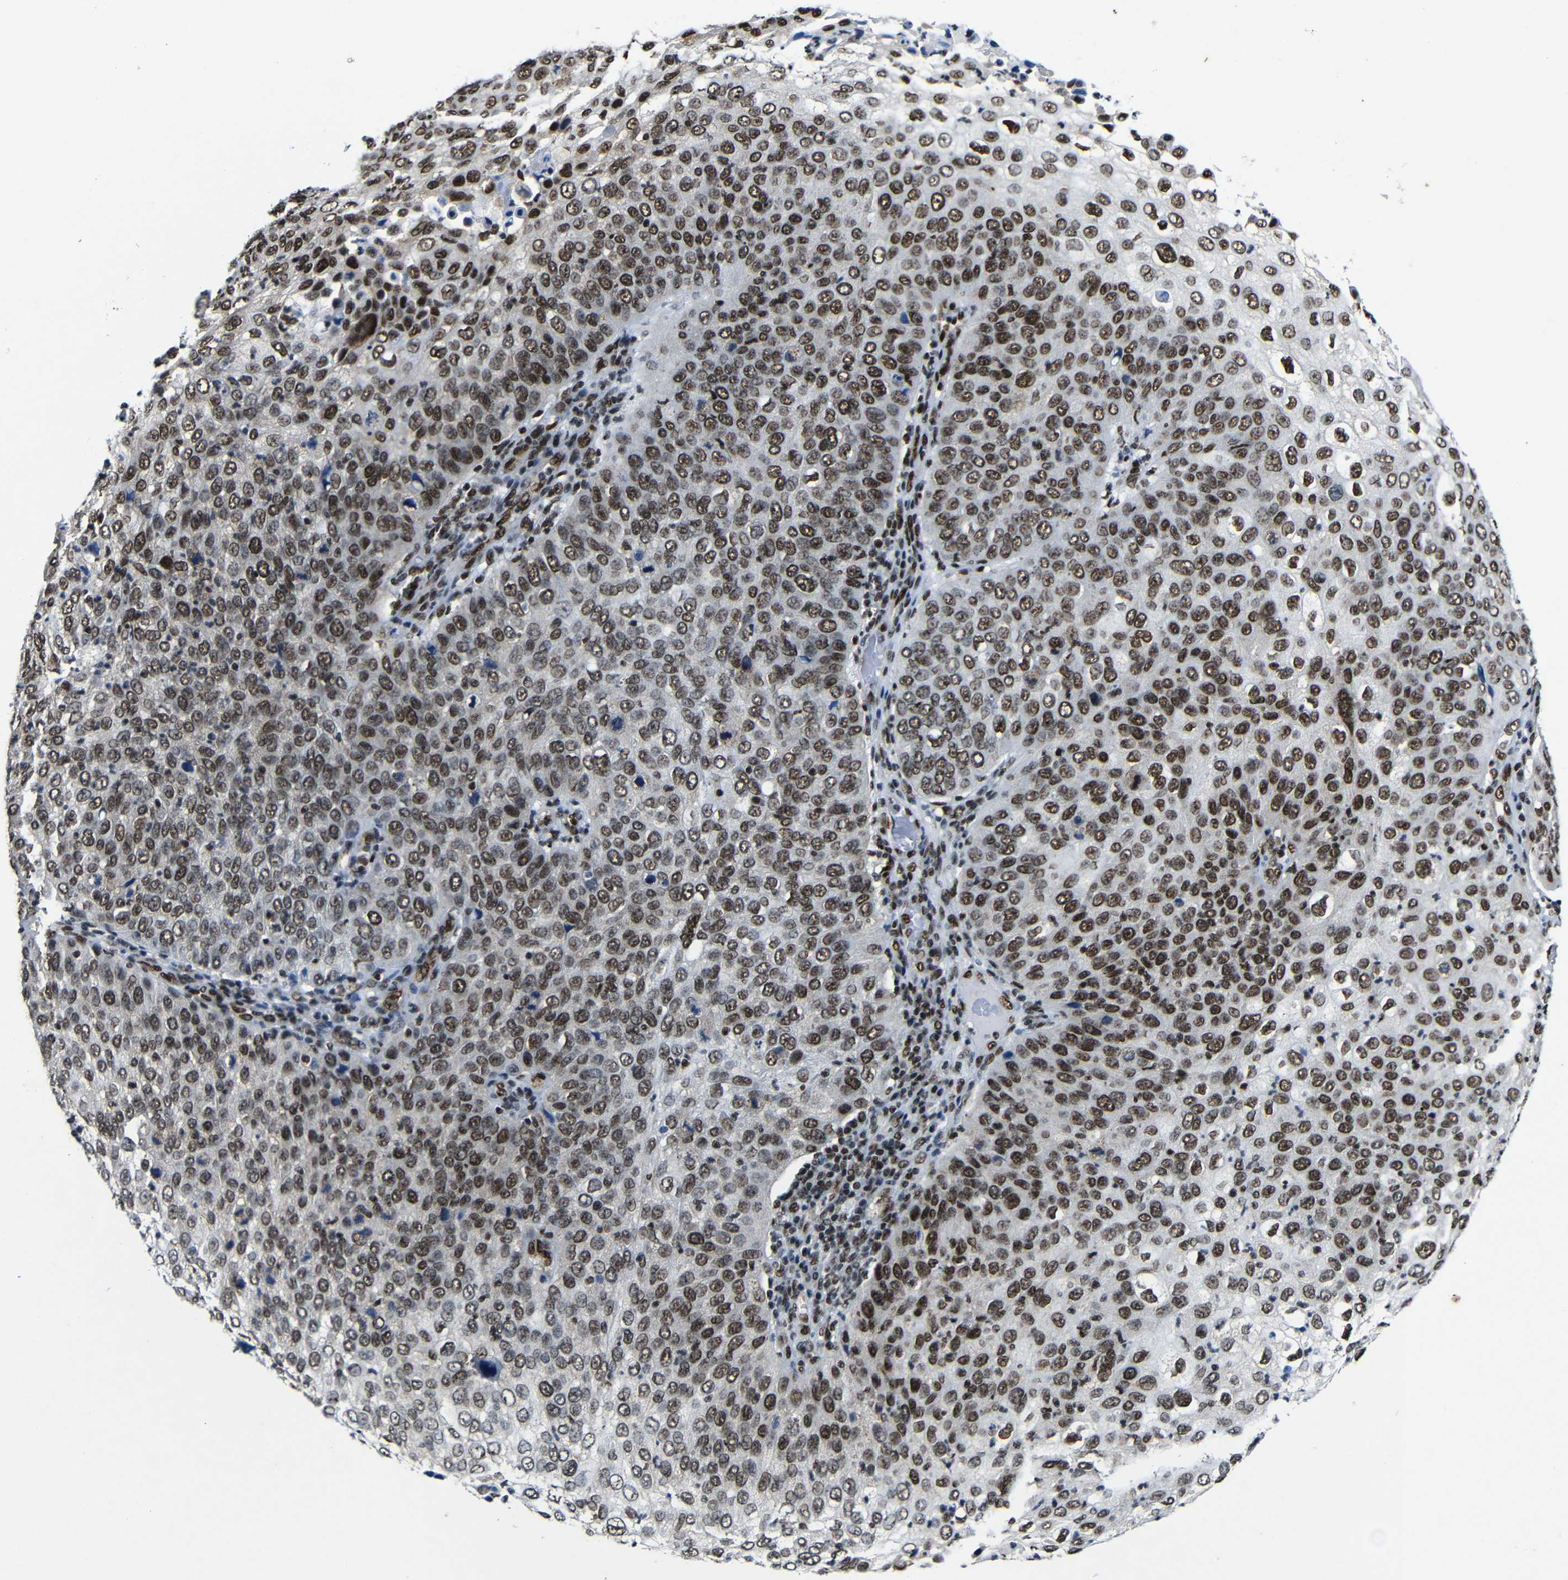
{"staining": {"intensity": "strong", "quantity": ">75%", "location": "nuclear"}, "tissue": "skin cancer", "cell_type": "Tumor cells", "image_type": "cancer", "snomed": [{"axis": "morphology", "description": "Squamous cell carcinoma, NOS"}, {"axis": "topography", "description": "Skin"}], "caption": "Immunohistochemistry micrograph of neoplastic tissue: human skin cancer (squamous cell carcinoma) stained using immunohistochemistry shows high levels of strong protein expression localized specifically in the nuclear of tumor cells, appearing as a nuclear brown color.", "gene": "PTBP1", "patient": {"sex": "male", "age": 87}}